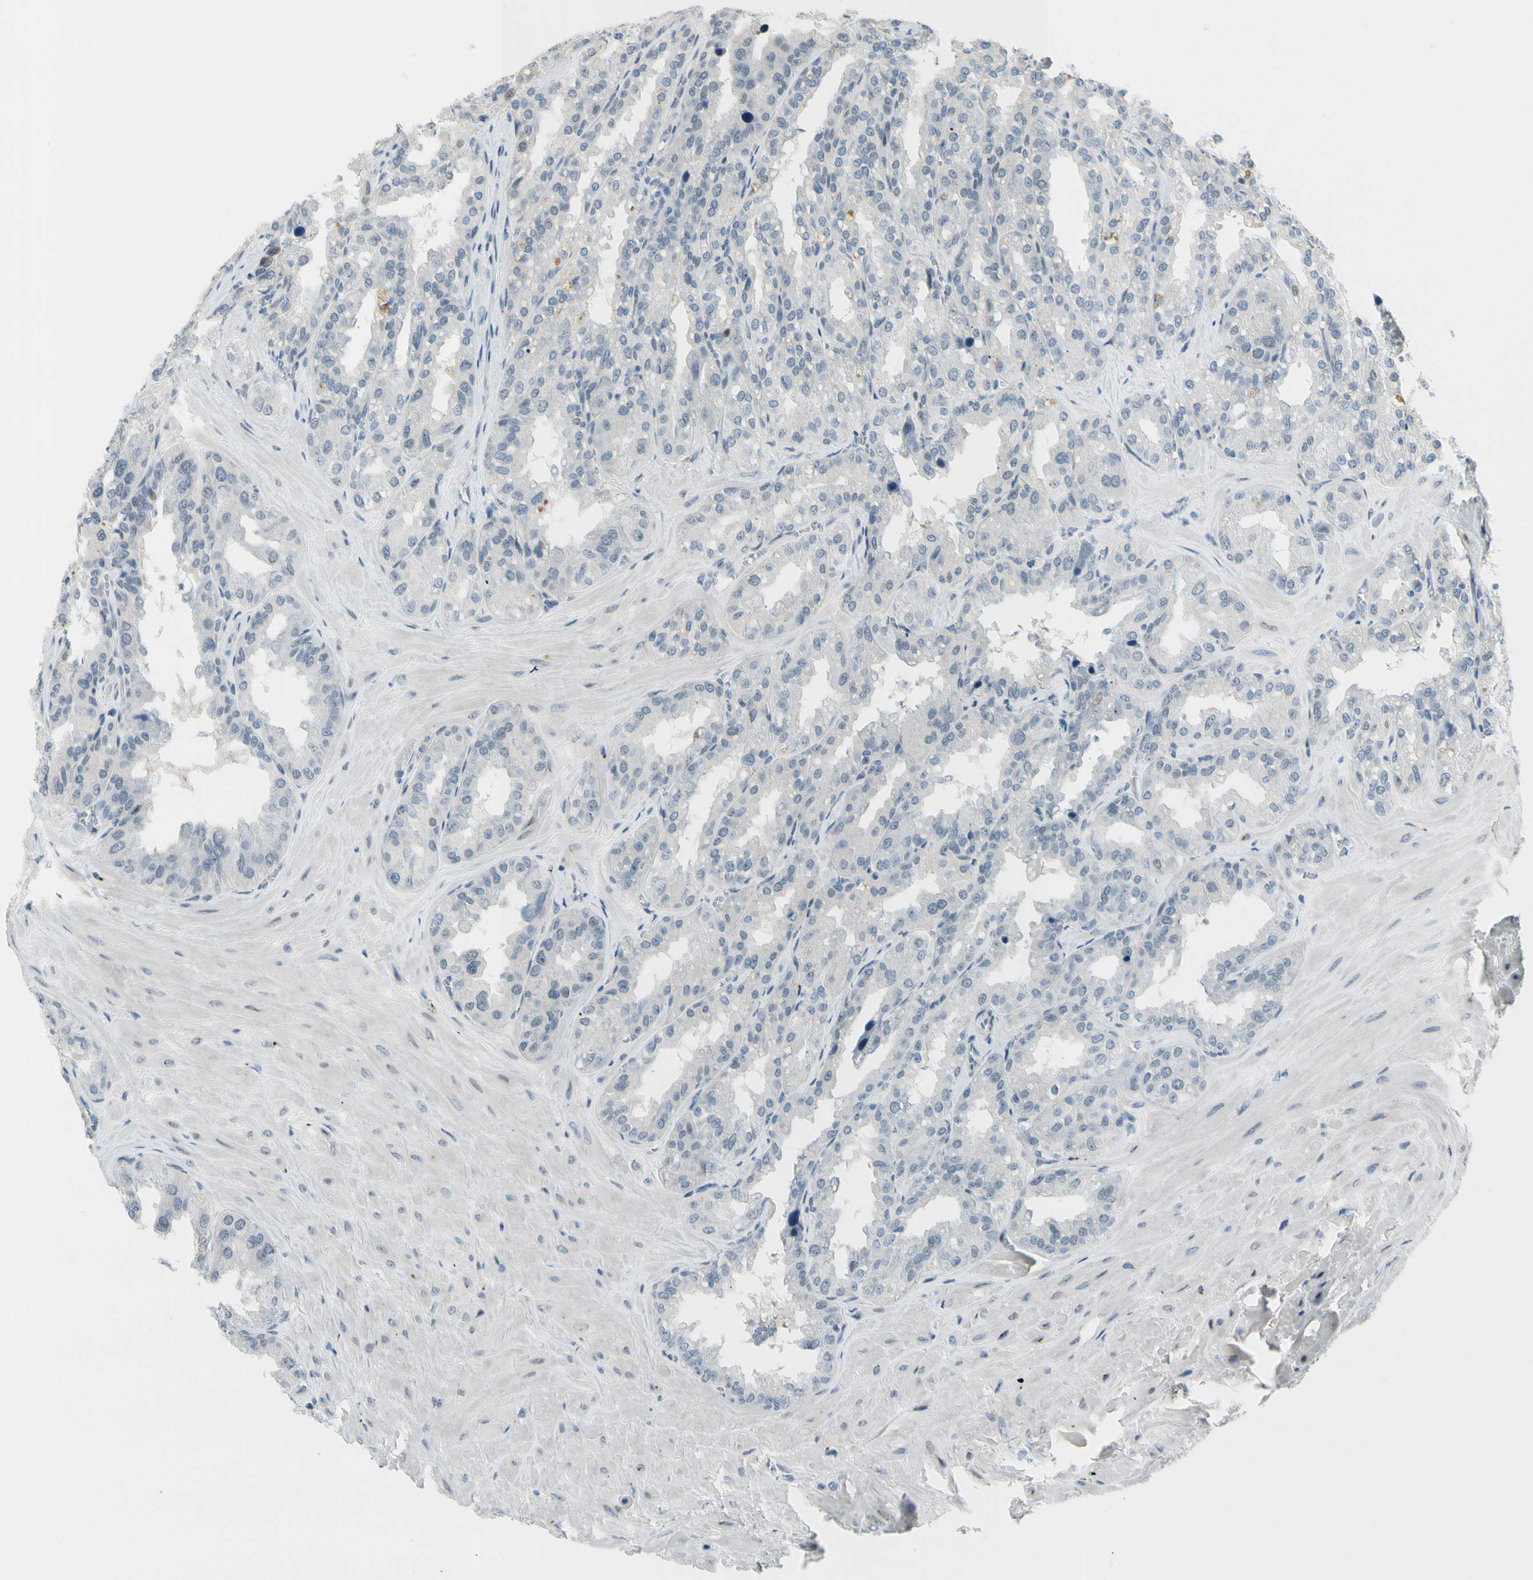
{"staining": {"intensity": "weak", "quantity": "<25%", "location": "nuclear"}, "tissue": "seminal vesicle", "cell_type": "Glandular cells", "image_type": "normal", "snomed": [{"axis": "morphology", "description": "Normal tissue, NOS"}, {"axis": "topography", "description": "Prostate"}, {"axis": "topography", "description": "Seminal veicle"}], "caption": "Immunohistochemistry (IHC) of unremarkable human seminal vesicle exhibits no staining in glandular cells.", "gene": "B4GALNT1", "patient": {"sex": "male", "age": 51}}